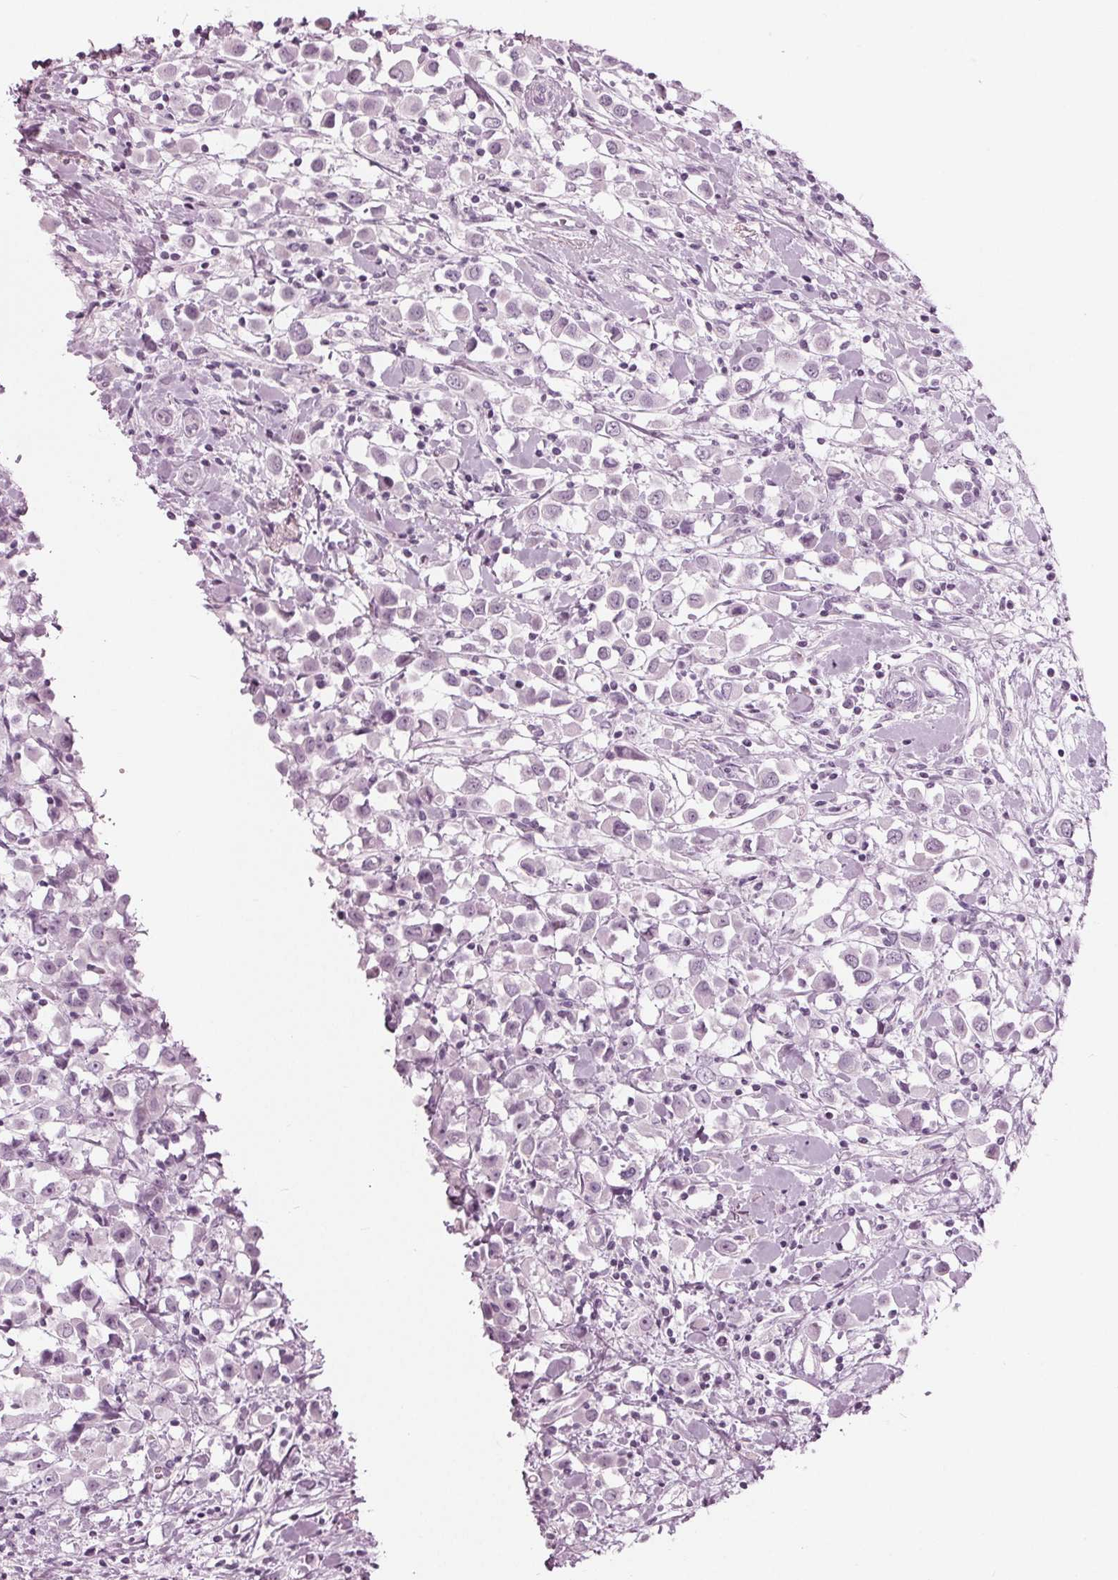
{"staining": {"intensity": "negative", "quantity": "none", "location": "none"}, "tissue": "breast cancer", "cell_type": "Tumor cells", "image_type": "cancer", "snomed": [{"axis": "morphology", "description": "Duct carcinoma"}, {"axis": "topography", "description": "Breast"}], "caption": "Protein analysis of breast infiltrating ductal carcinoma exhibits no significant staining in tumor cells.", "gene": "KRT28", "patient": {"sex": "female", "age": 61}}